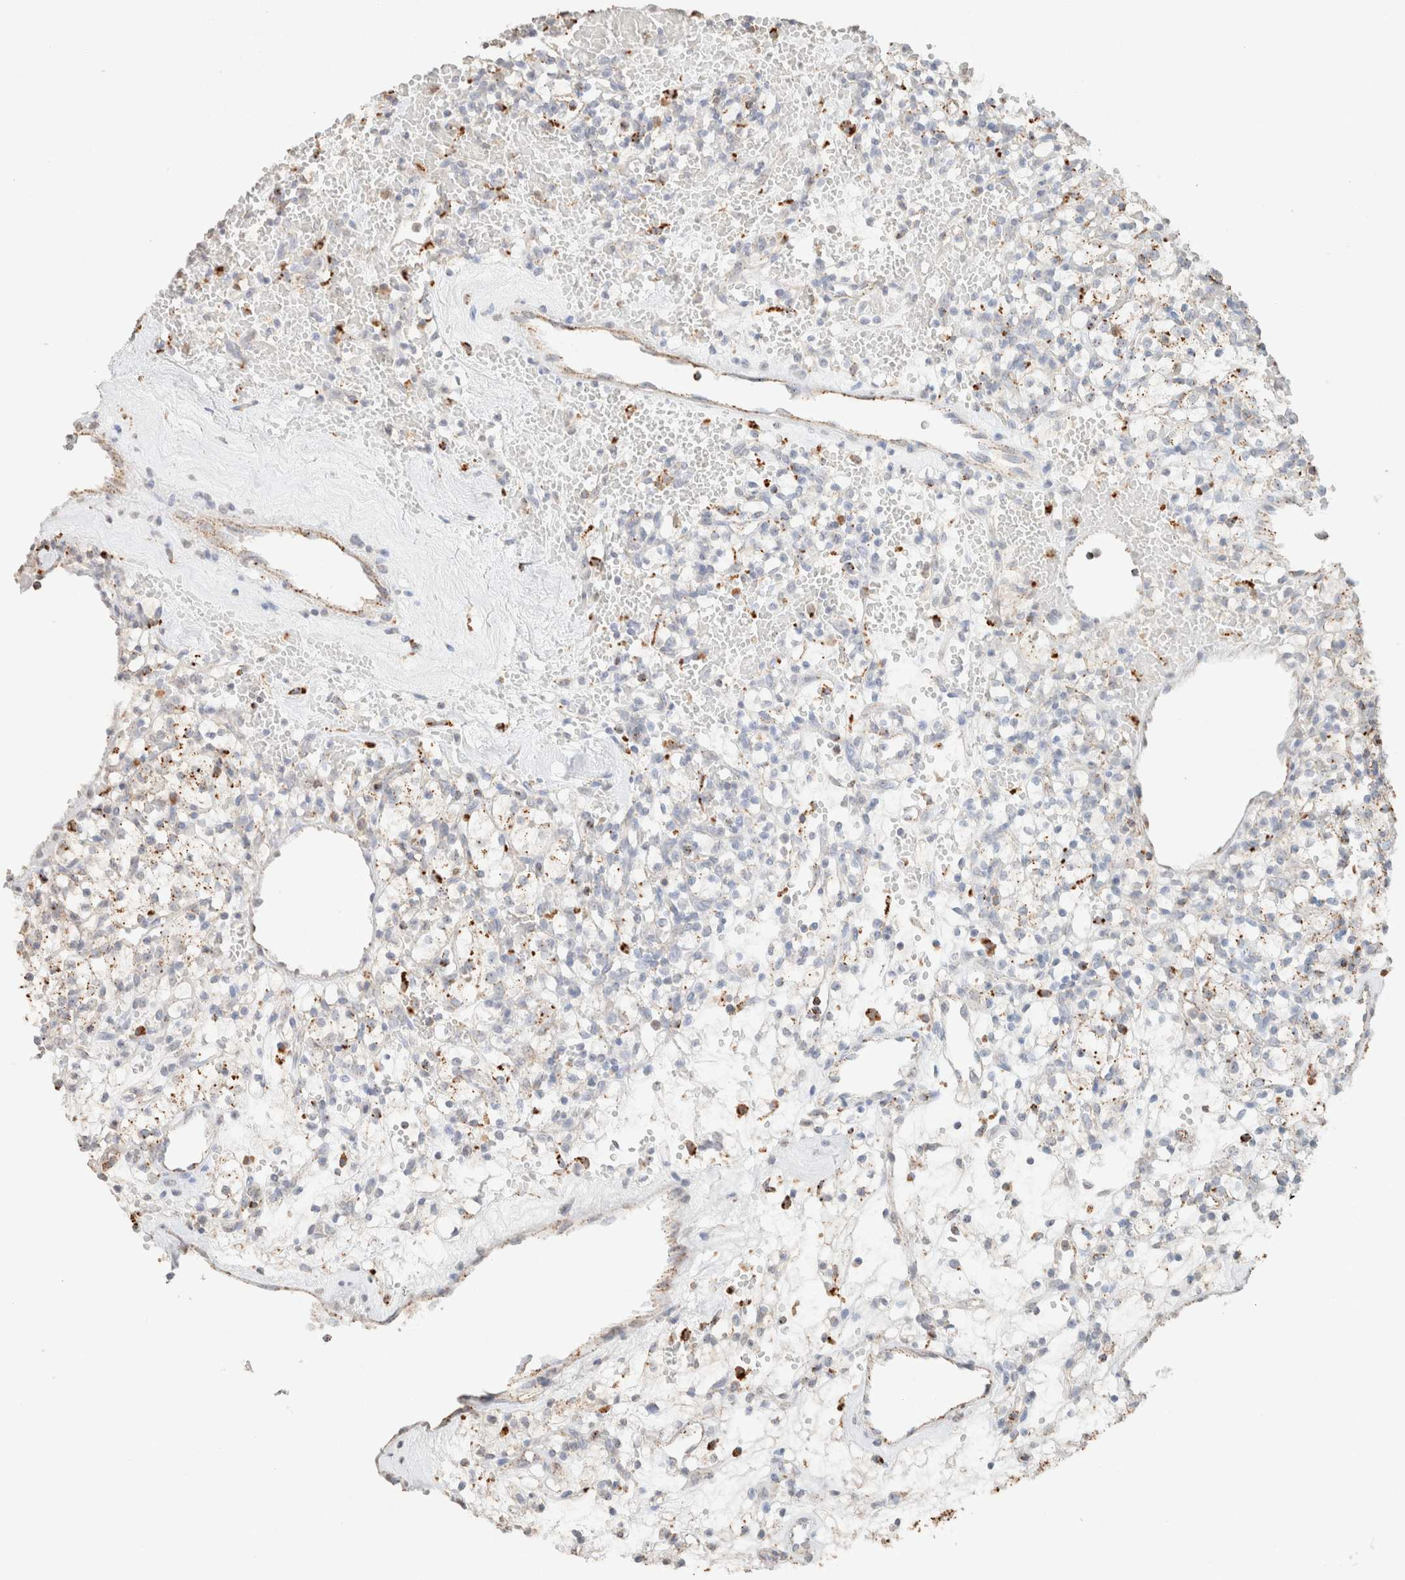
{"staining": {"intensity": "weak", "quantity": "<25%", "location": "cytoplasmic/membranous"}, "tissue": "renal cancer", "cell_type": "Tumor cells", "image_type": "cancer", "snomed": [{"axis": "morphology", "description": "Adenocarcinoma, NOS"}, {"axis": "topography", "description": "Kidney"}], "caption": "Photomicrograph shows no protein staining in tumor cells of renal adenocarcinoma tissue. Nuclei are stained in blue.", "gene": "CTSC", "patient": {"sex": "female", "age": 60}}